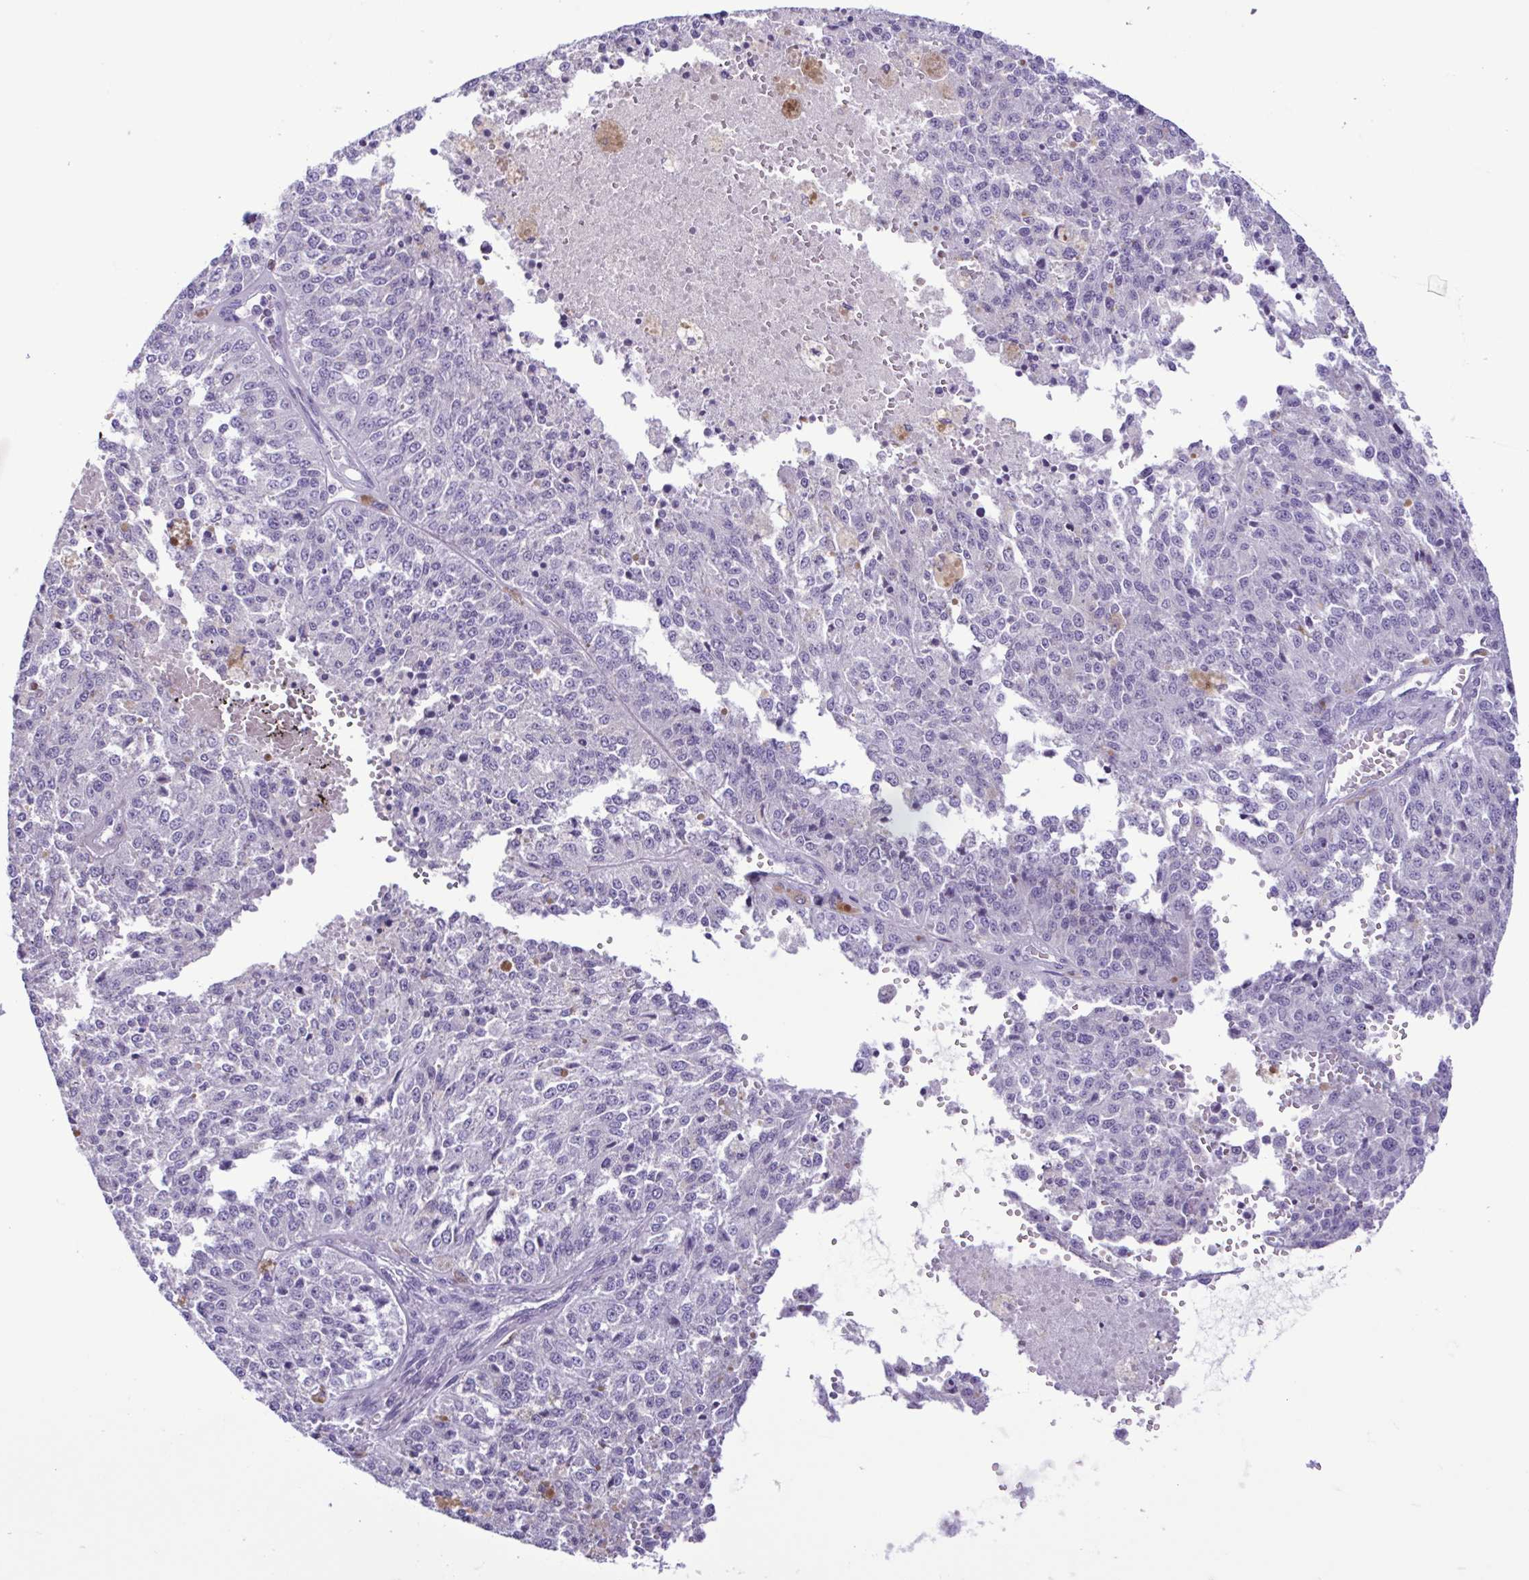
{"staining": {"intensity": "negative", "quantity": "none", "location": "none"}, "tissue": "melanoma", "cell_type": "Tumor cells", "image_type": "cancer", "snomed": [{"axis": "morphology", "description": "Malignant melanoma, Metastatic site"}, {"axis": "topography", "description": "Lymph node"}], "caption": "Immunohistochemistry of melanoma exhibits no staining in tumor cells.", "gene": "SPATA16", "patient": {"sex": "female", "age": 64}}